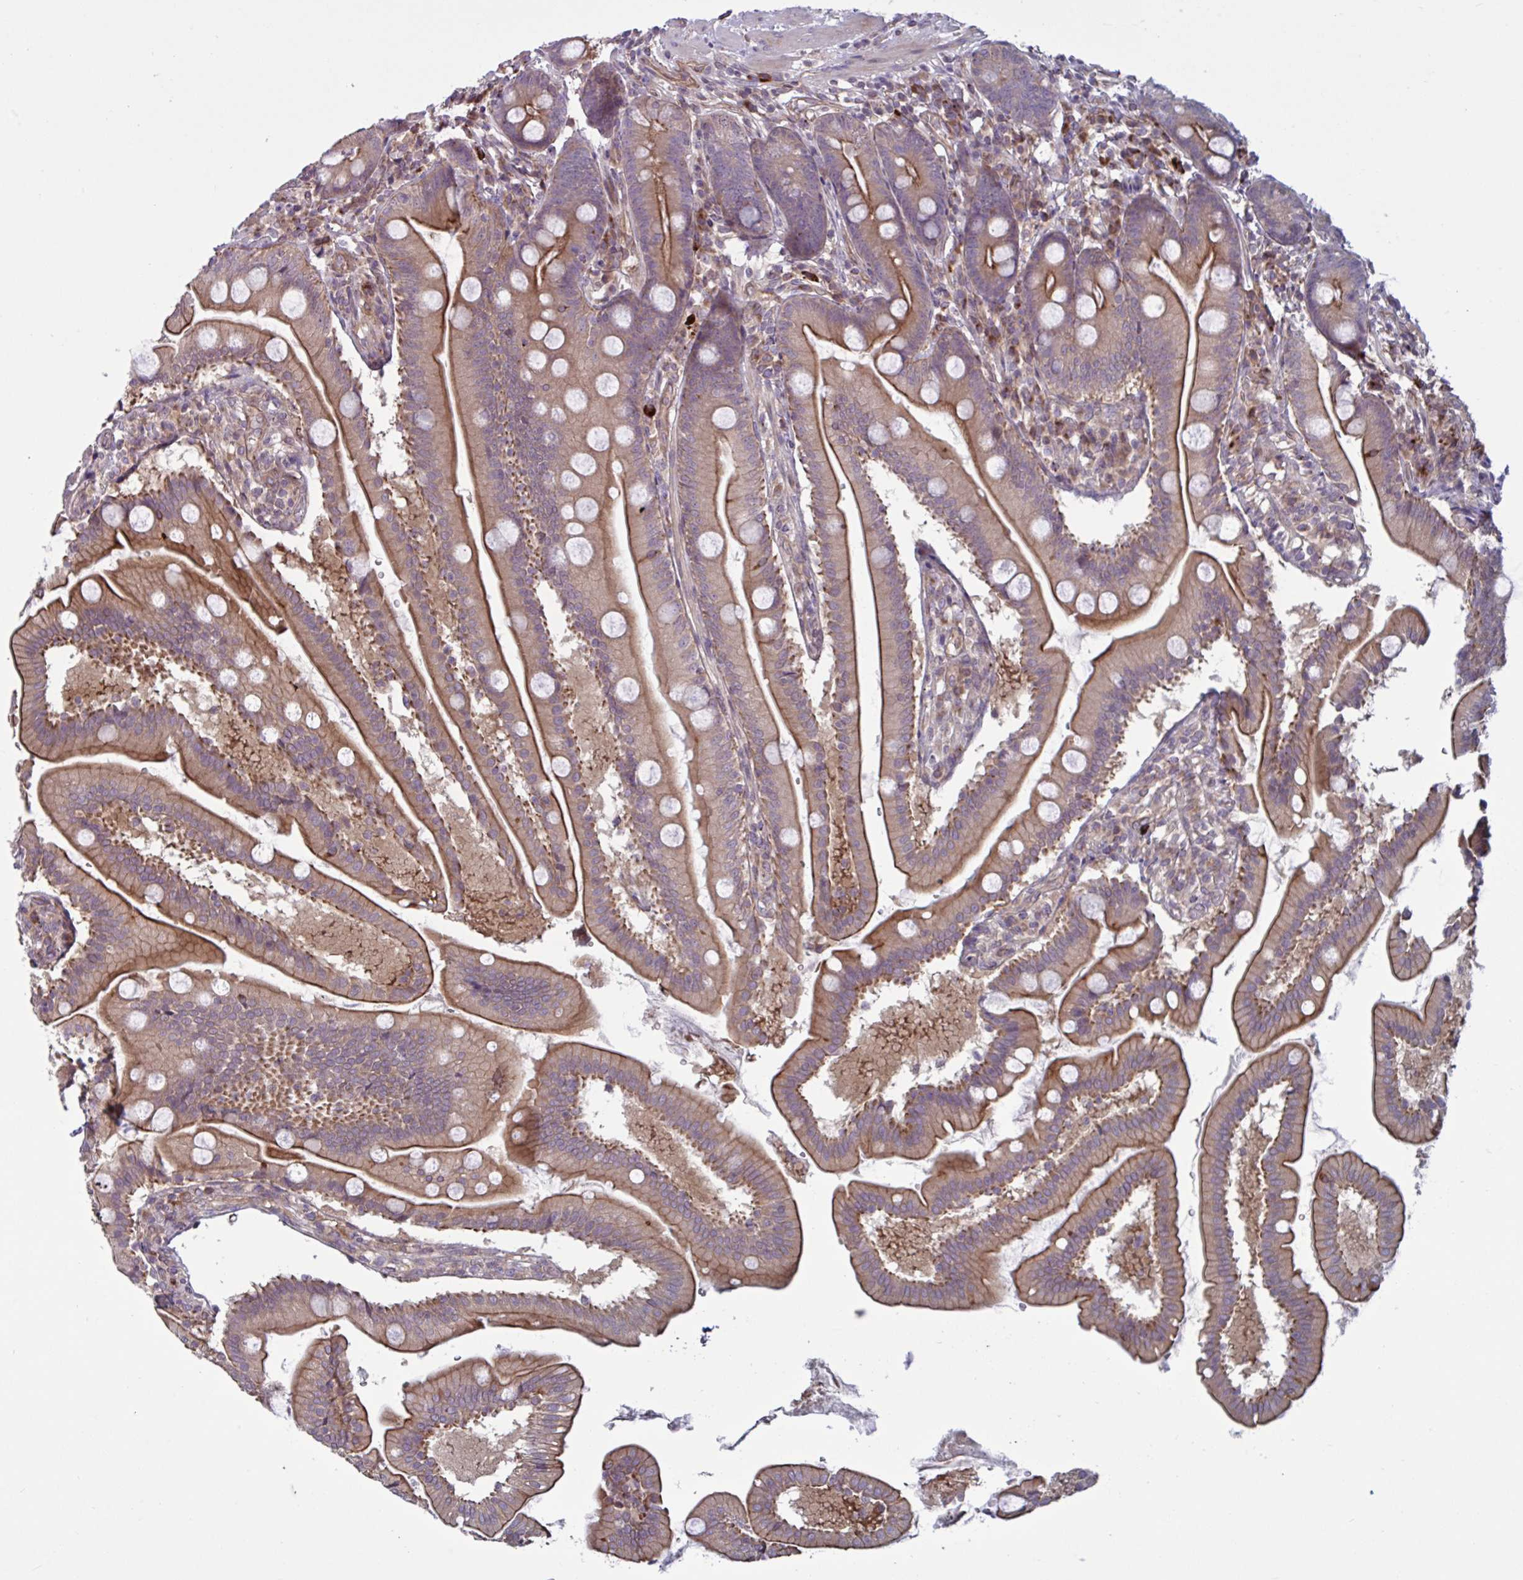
{"staining": {"intensity": "strong", "quantity": ">75%", "location": "cytoplasmic/membranous"}, "tissue": "duodenum", "cell_type": "Glandular cells", "image_type": "normal", "snomed": [{"axis": "morphology", "description": "Normal tissue, NOS"}, {"axis": "topography", "description": "Duodenum"}], "caption": "The image reveals immunohistochemical staining of benign duodenum. There is strong cytoplasmic/membranous expression is present in approximately >75% of glandular cells.", "gene": "GLTP", "patient": {"sex": "female", "age": 67}}